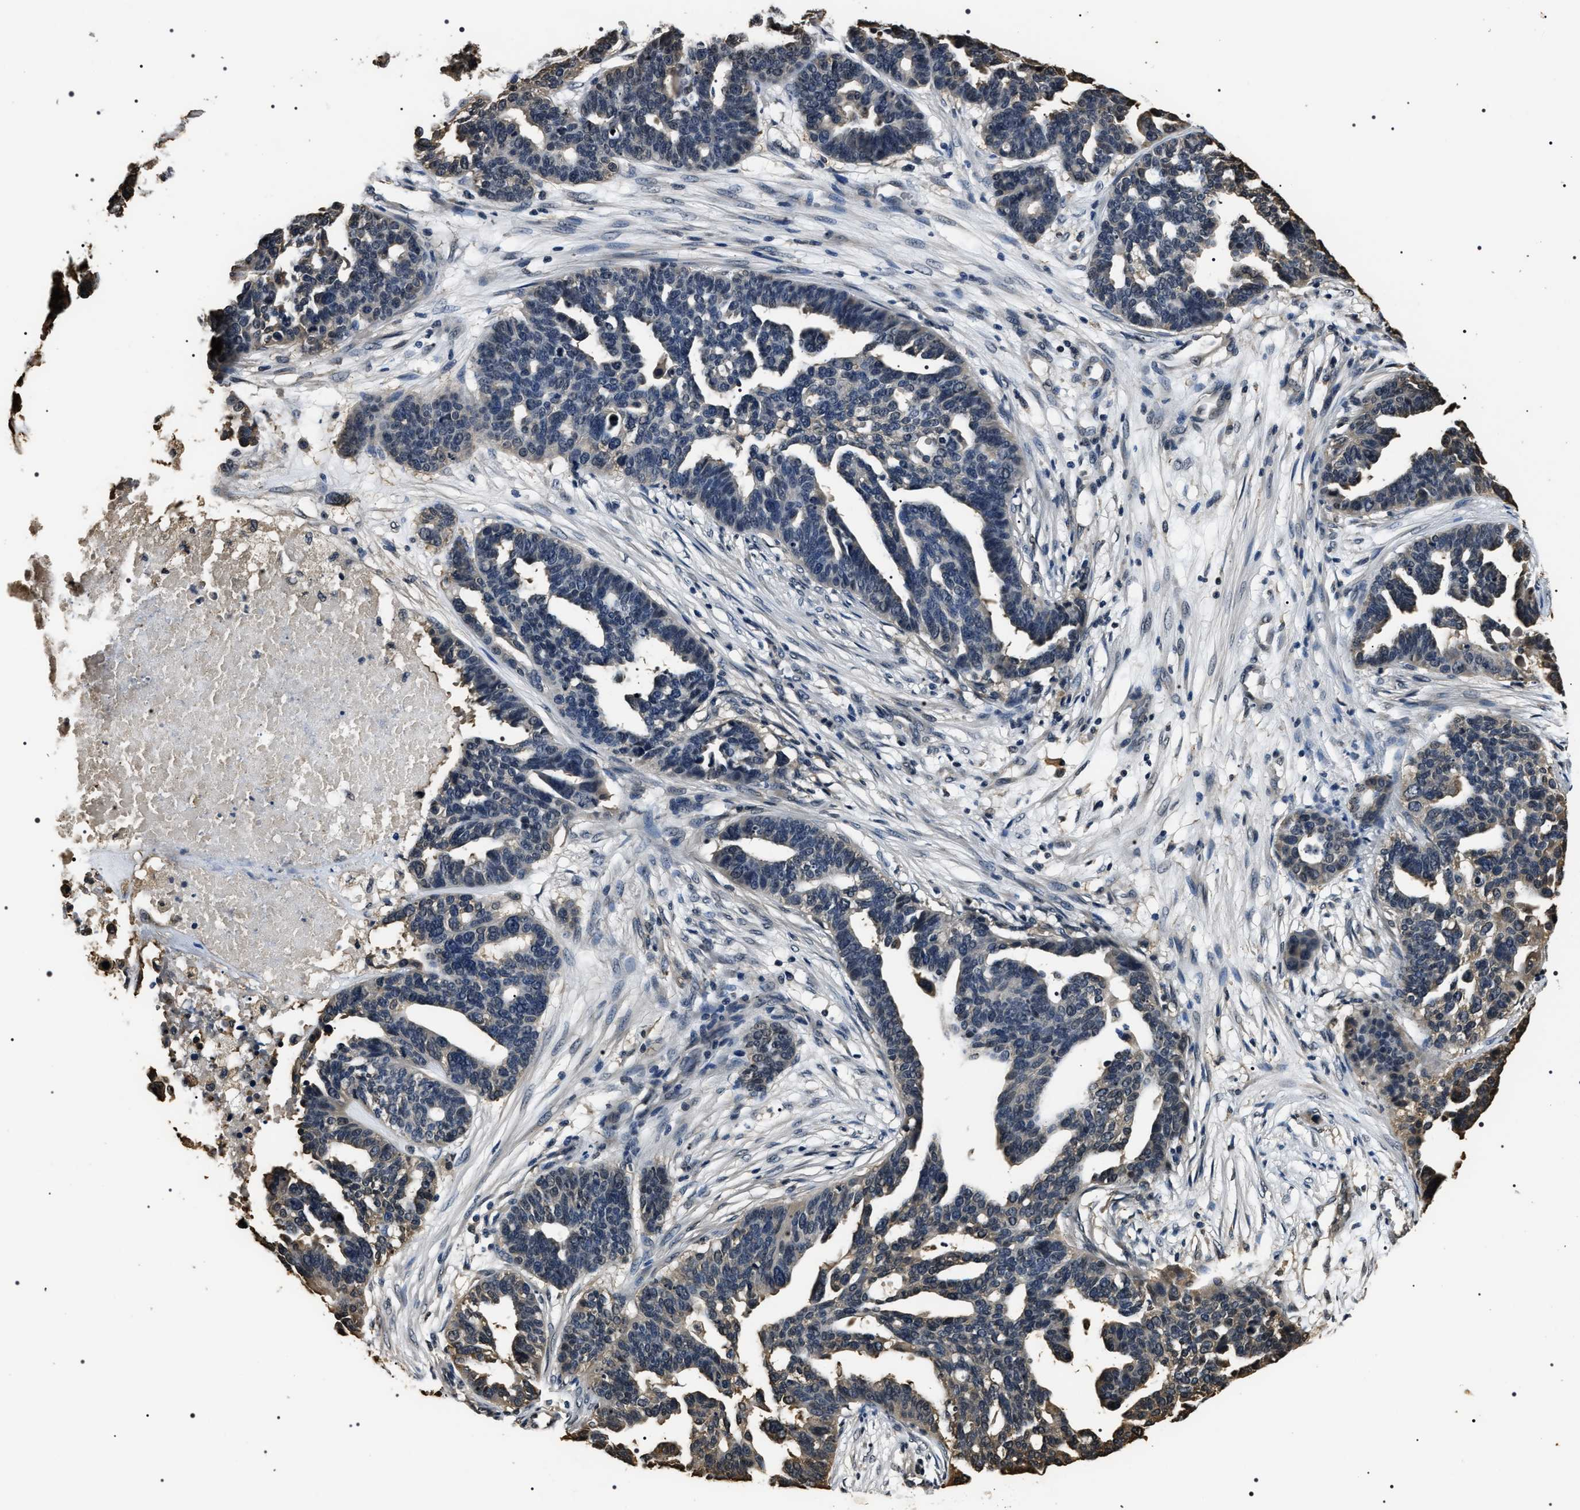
{"staining": {"intensity": "weak", "quantity": "<25%", "location": "cytoplasmic/membranous"}, "tissue": "ovarian cancer", "cell_type": "Tumor cells", "image_type": "cancer", "snomed": [{"axis": "morphology", "description": "Cystadenocarcinoma, serous, NOS"}, {"axis": "topography", "description": "Ovary"}], "caption": "An immunohistochemistry micrograph of serous cystadenocarcinoma (ovarian) is shown. There is no staining in tumor cells of serous cystadenocarcinoma (ovarian). The staining is performed using DAB (3,3'-diaminobenzidine) brown chromogen with nuclei counter-stained in using hematoxylin.", "gene": "ARHGAP22", "patient": {"sex": "female", "age": 59}}